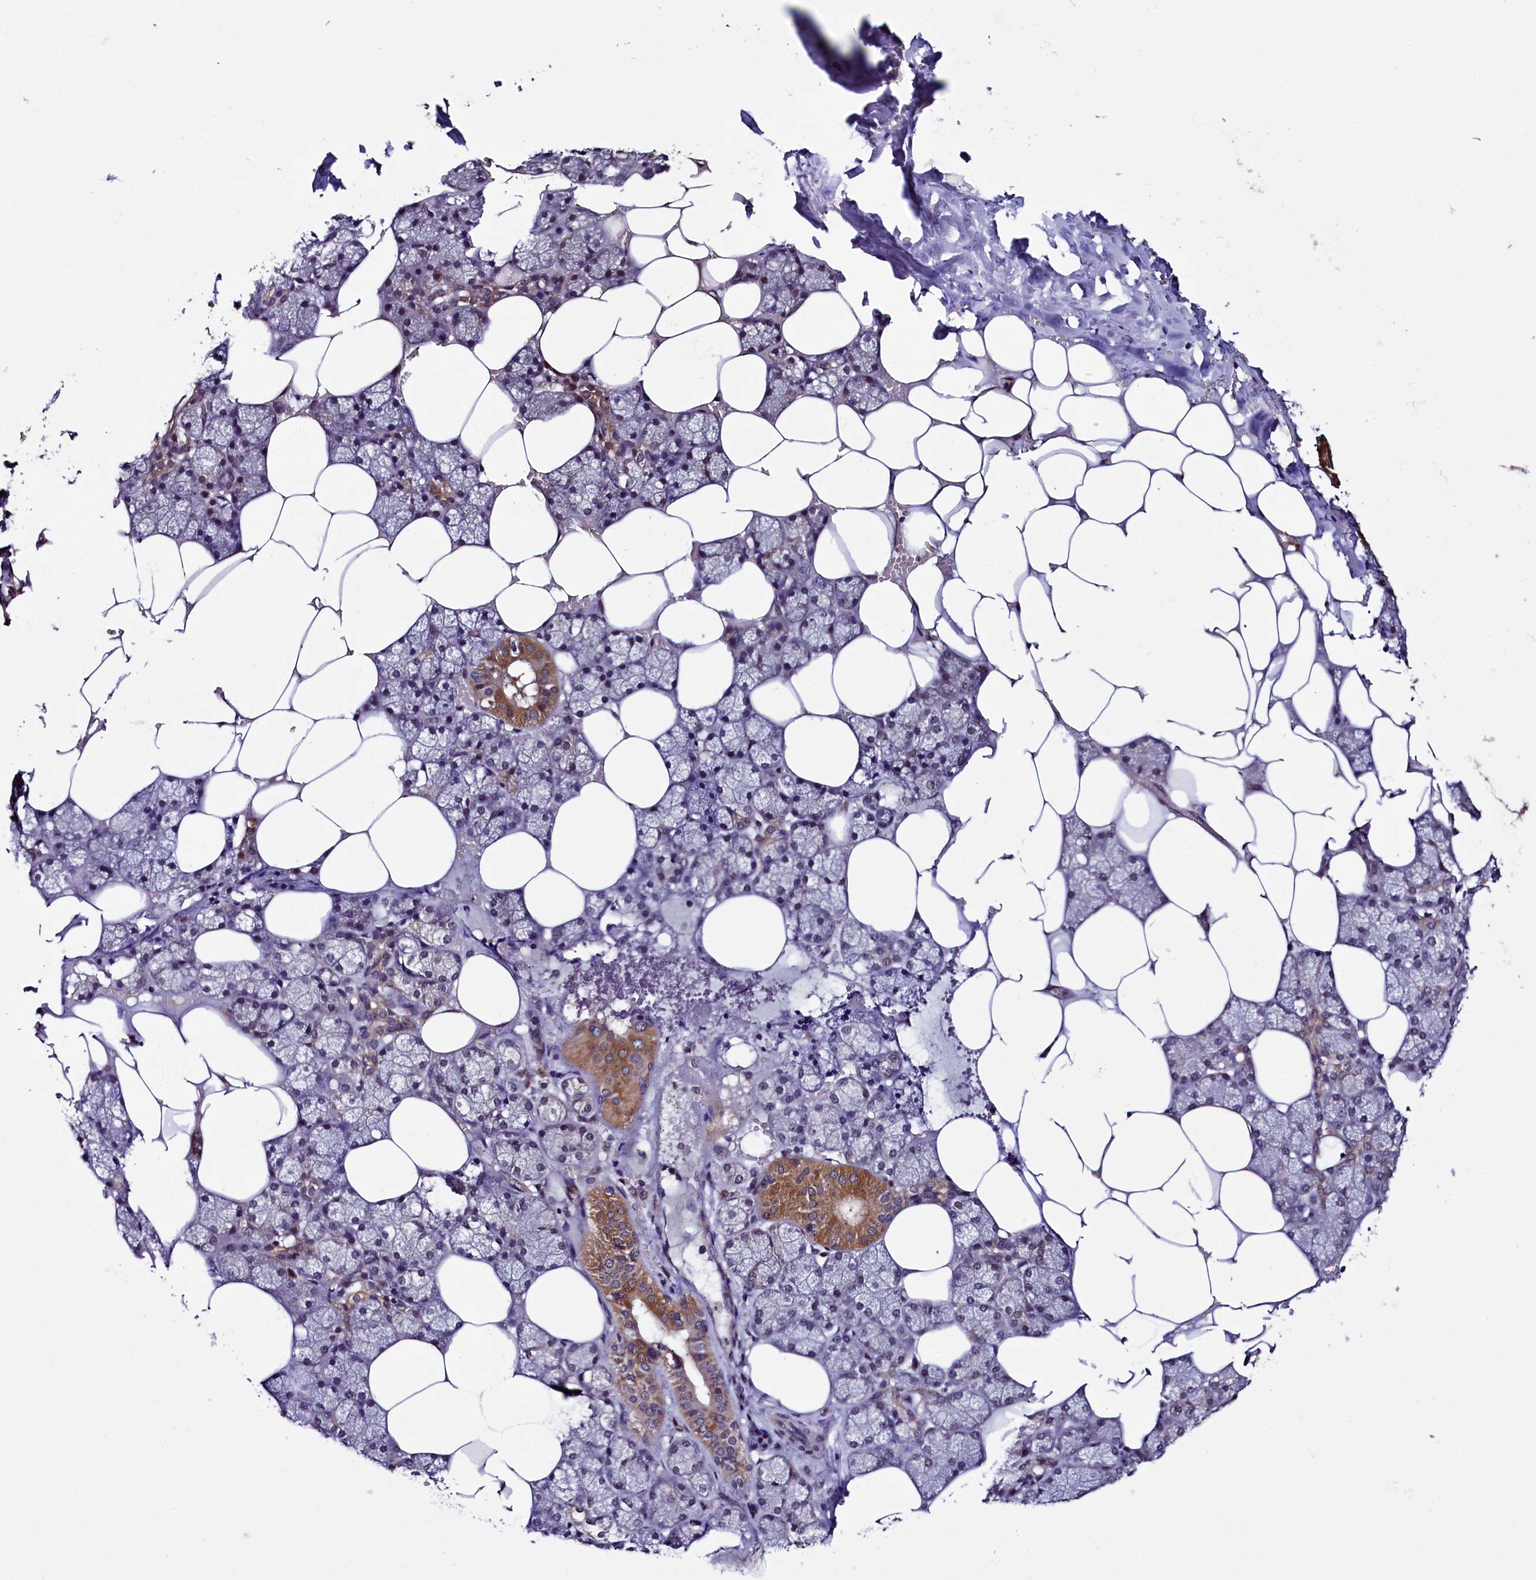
{"staining": {"intensity": "moderate", "quantity": "<25%", "location": "cytoplasmic/membranous"}, "tissue": "salivary gland", "cell_type": "Glandular cells", "image_type": "normal", "snomed": [{"axis": "morphology", "description": "Normal tissue, NOS"}, {"axis": "topography", "description": "Salivary gland"}], "caption": "DAB immunohistochemical staining of unremarkable human salivary gland shows moderate cytoplasmic/membranous protein expression in approximately <25% of glandular cells.", "gene": "BLTP3B", "patient": {"sex": "male", "age": 62}}